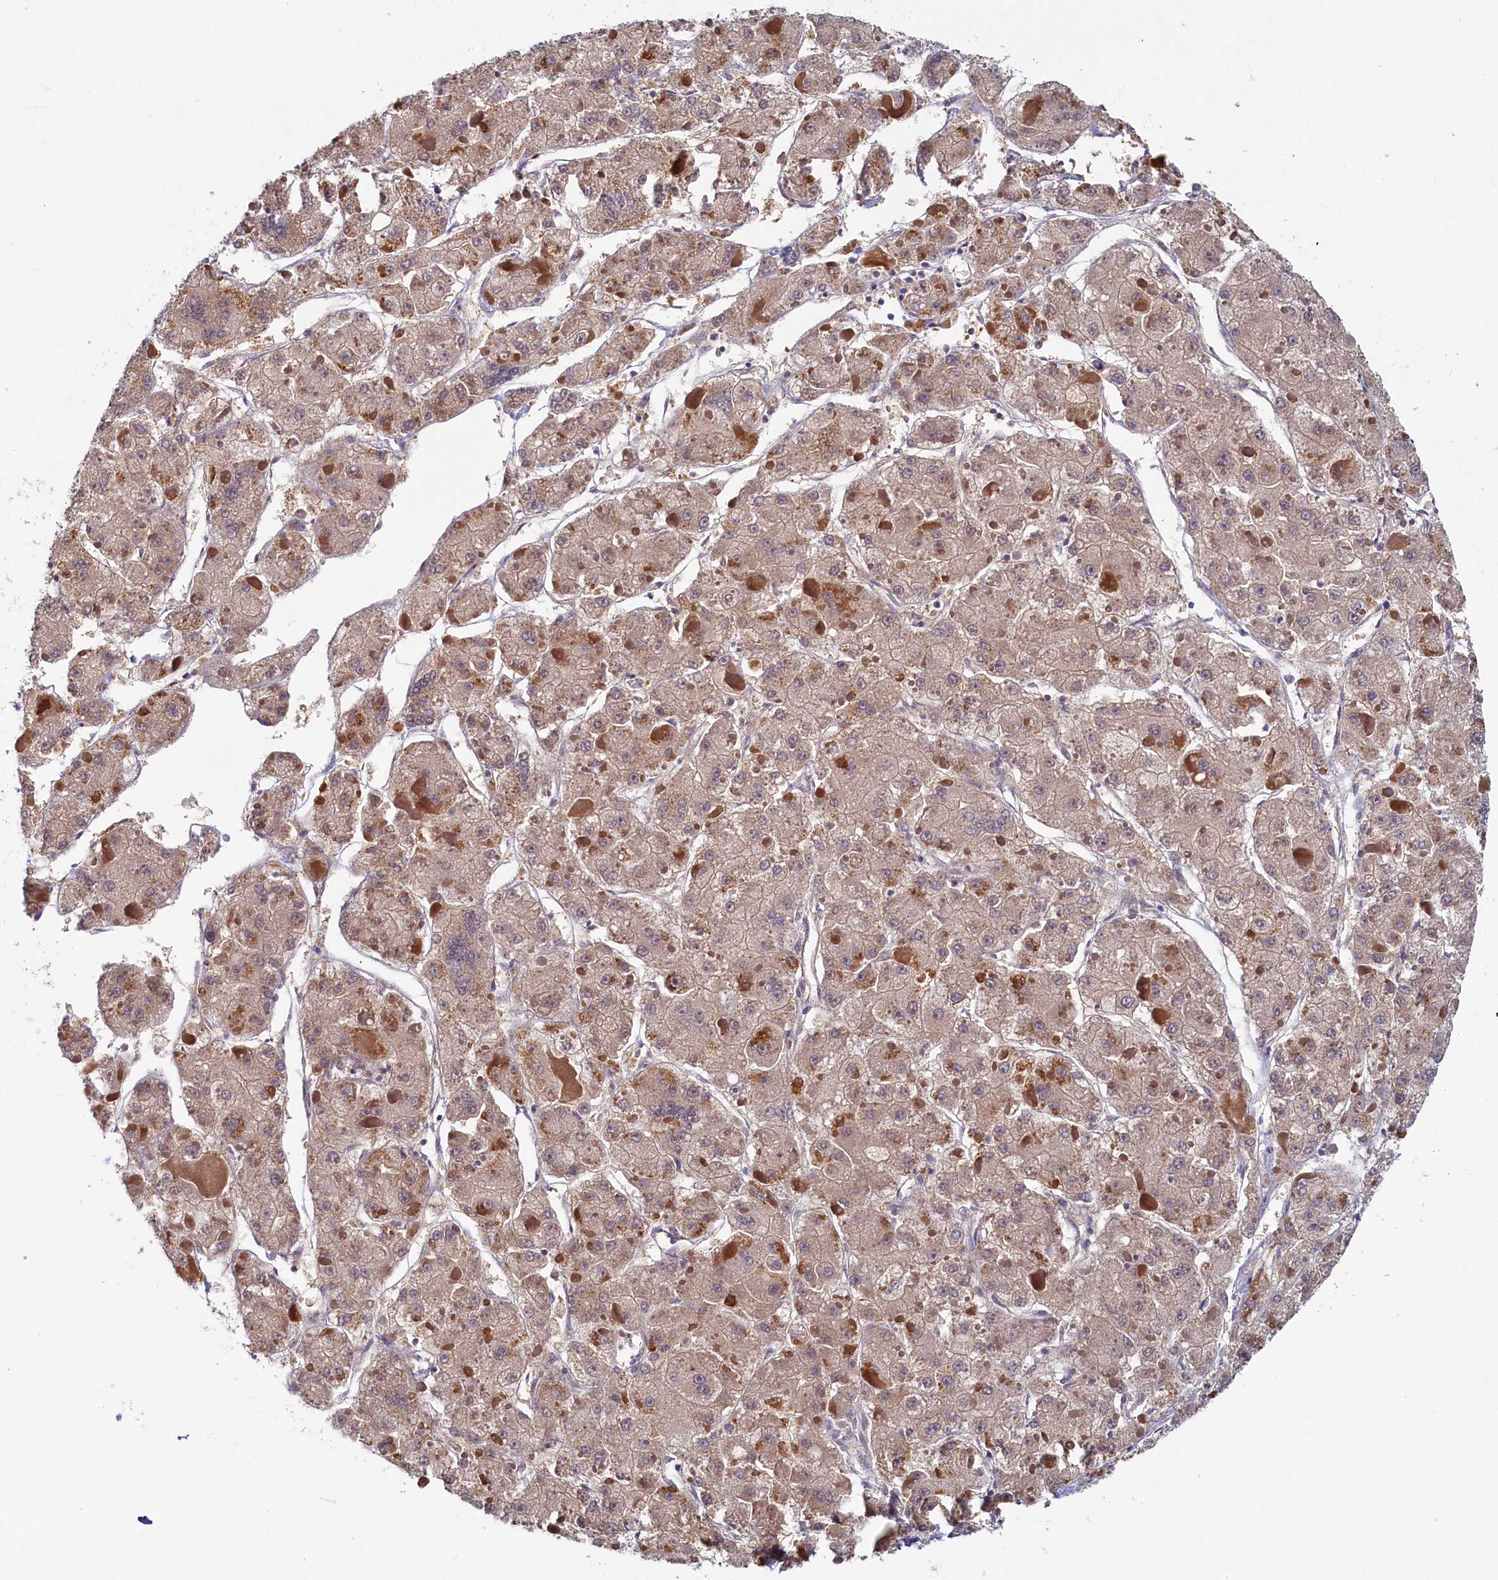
{"staining": {"intensity": "weak", "quantity": ">75%", "location": "cytoplasmic/membranous"}, "tissue": "liver cancer", "cell_type": "Tumor cells", "image_type": "cancer", "snomed": [{"axis": "morphology", "description": "Carcinoma, Hepatocellular, NOS"}, {"axis": "topography", "description": "Liver"}], "caption": "IHC photomicrograph of neoplastic tissue: human liver hepatocellular carcinoma stained using immunohistochemistry (IHC) shows low levels of weak protein expression localized specifically in the cytoplasmic/membranous of tumor cells, appearing as a cytoplasmic/membranous brown color.", "gene": "TIMM8B", "patient": {"sex": "female", "age": 73}}